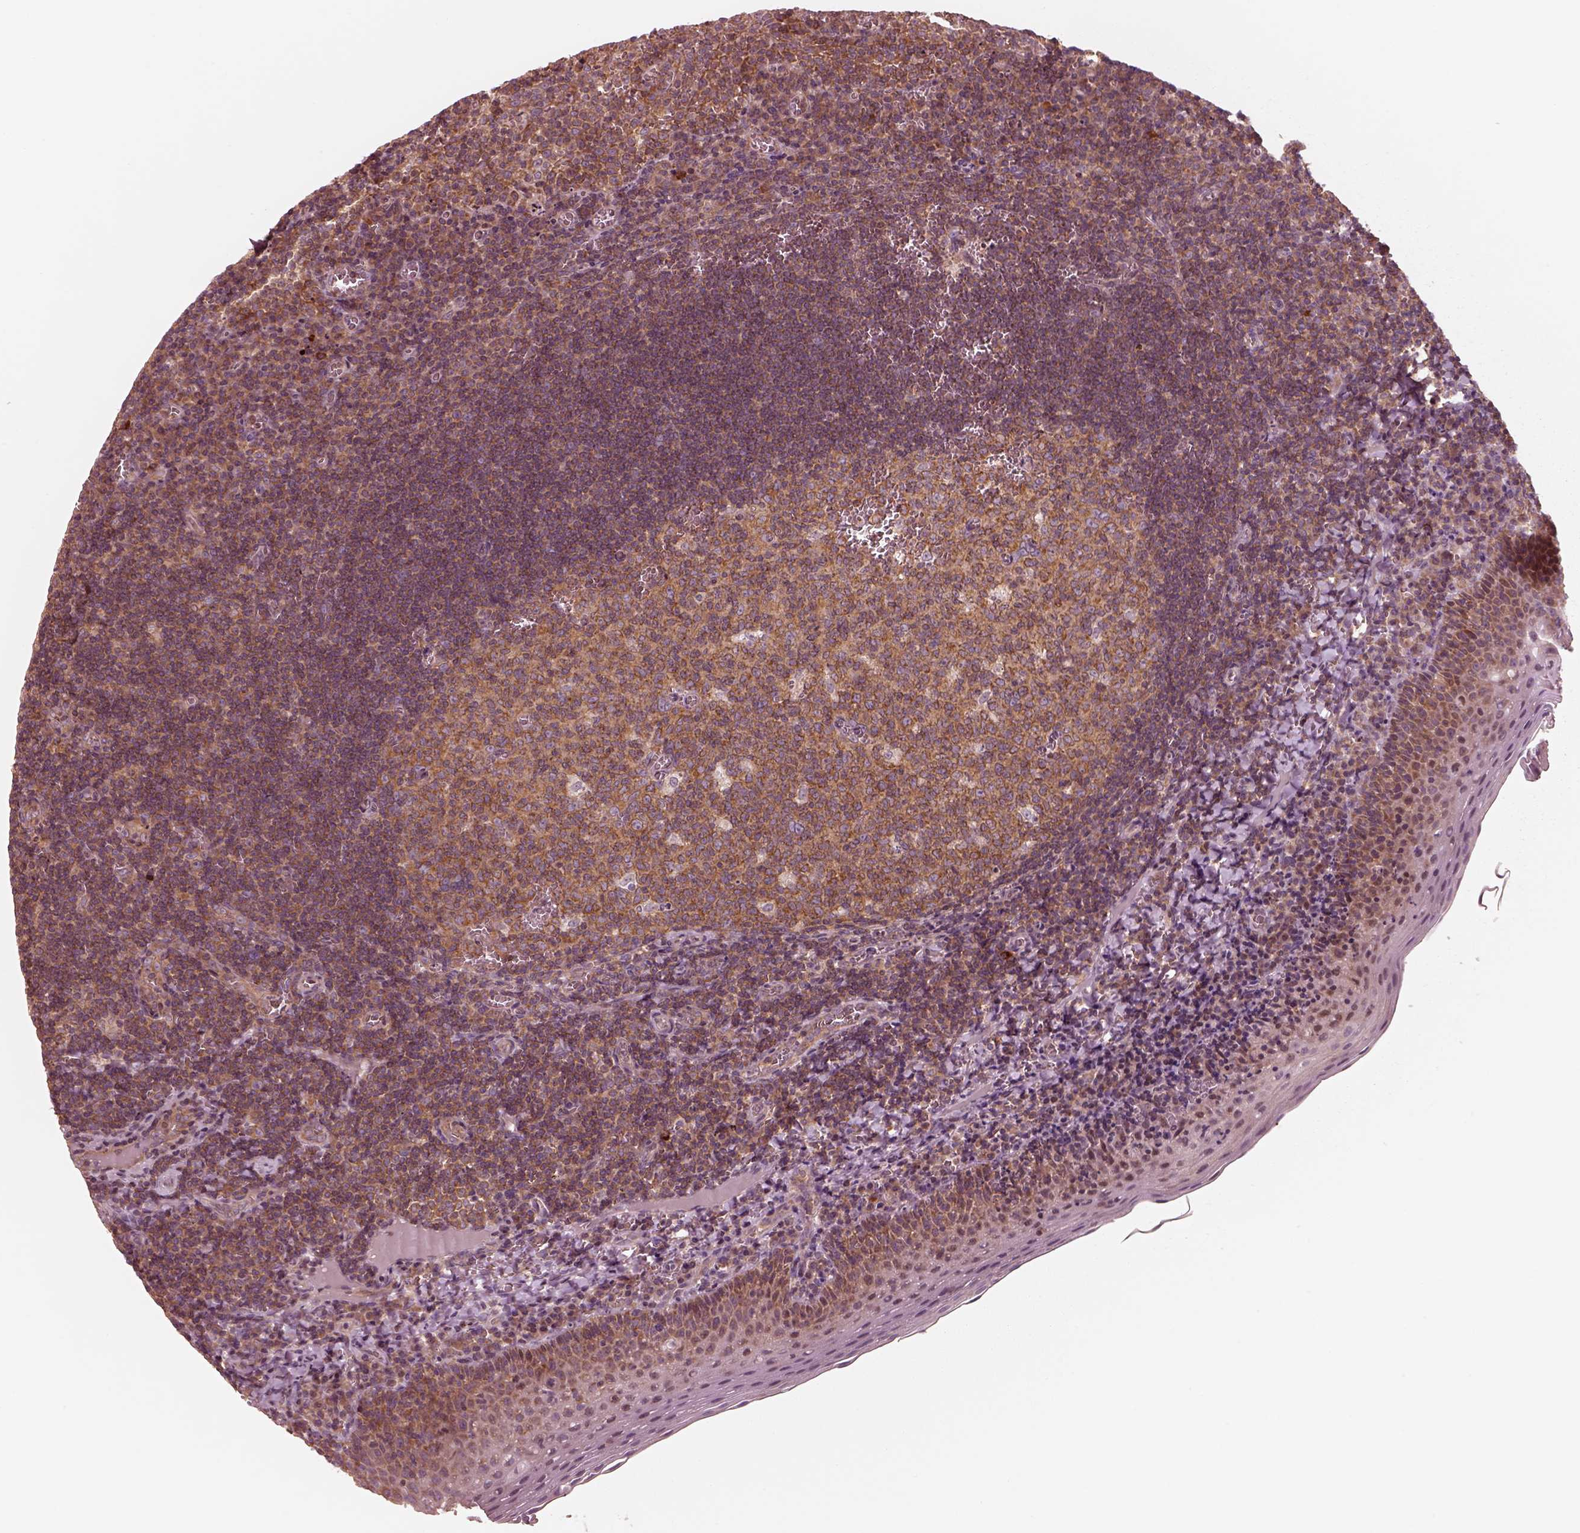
{"staining": {"intensity": "strong", "quantity": ">75%", "location": "cytoplasmic/membranous"}, "tissue": "tonsil", "cell_type": "Germinal center cells", "image_type": "normal", "snomed": [{"axis": "morphology", "description": "Normal tissue, NOS"}, {"axis": "morphology", "description": "Inflammation, NOS"}, {"axis": "topography", "description": "Tonsil"}], "caption": "Germinal center cells reveal strong cytoplasmic/membranous expression in approximately >75% of cells in benign tonsil.", "gene": "CNOT2", "patient": {"sex": "female", "age": 31}}